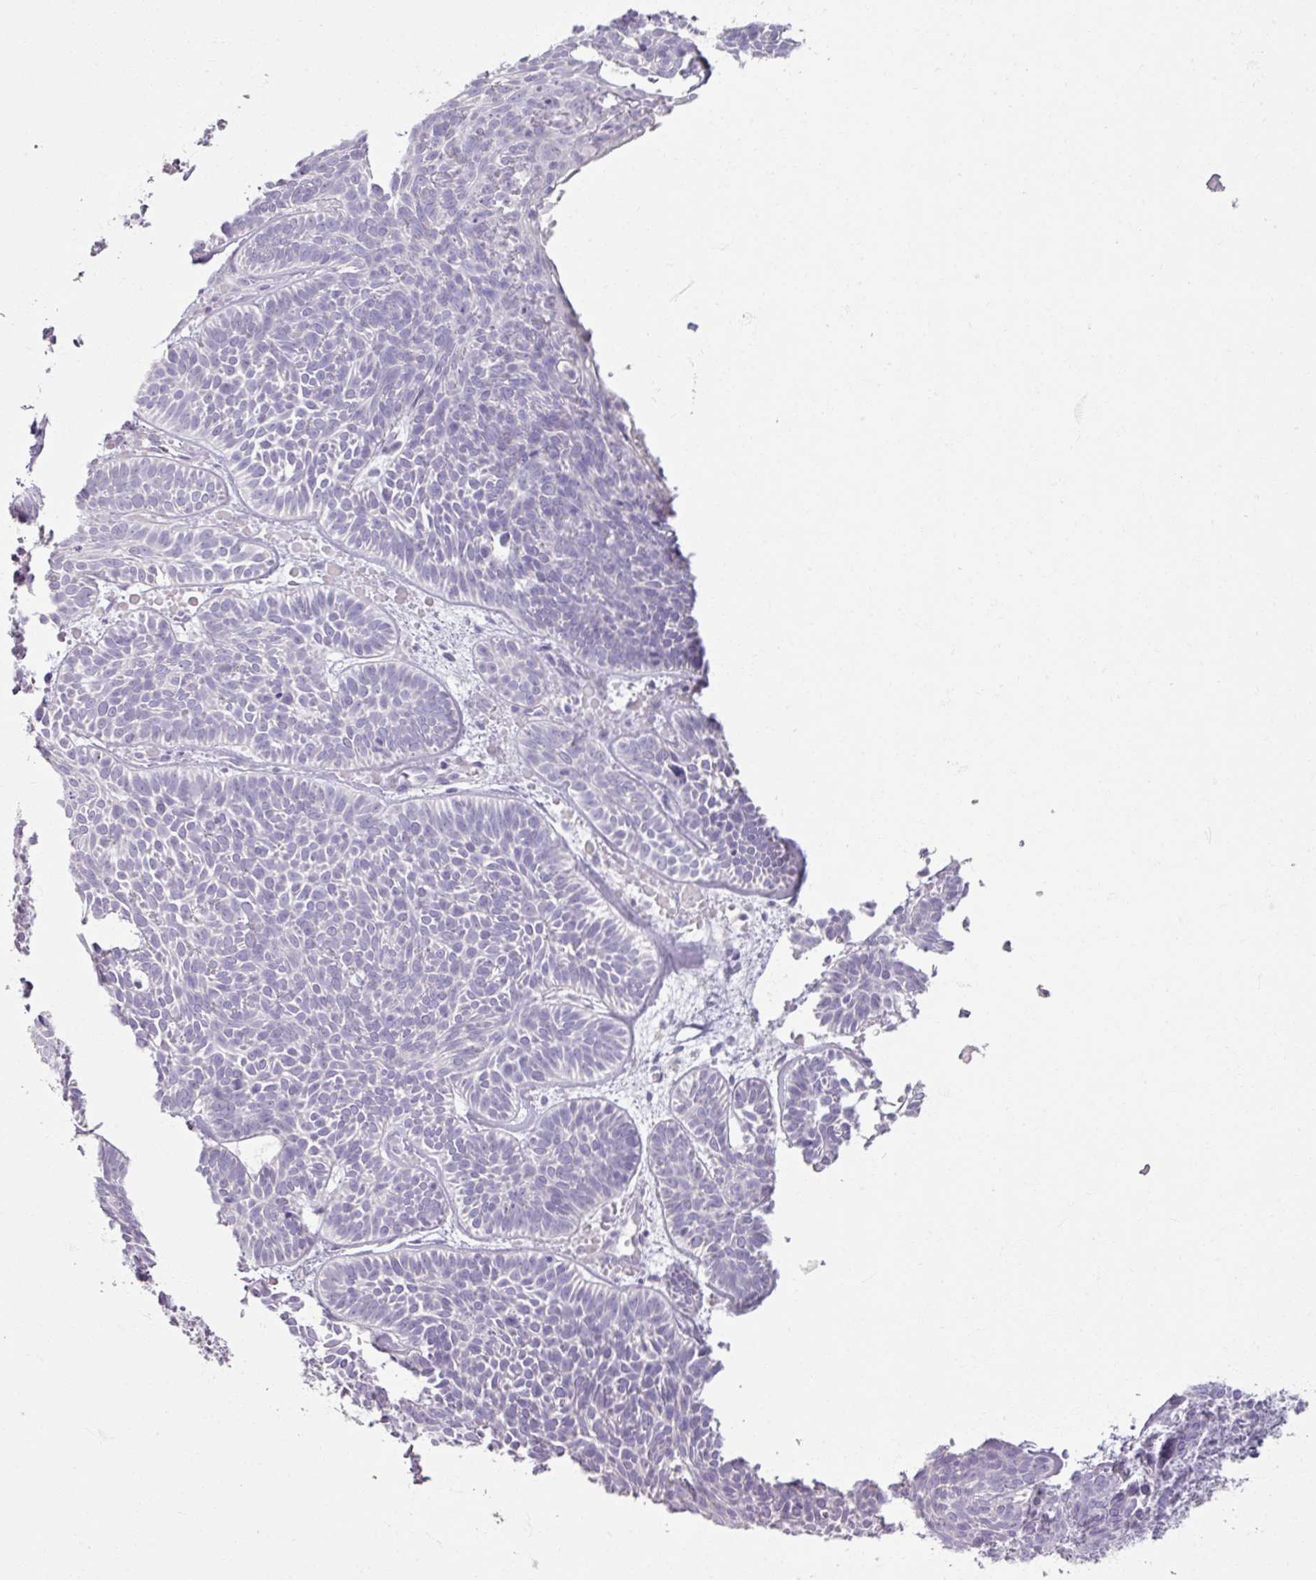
{"staining": {"intensity": "negative", "quantity": "none", "location": "none"}, "tissue": "skin cancer", "cell_type": "Tumor cells", "image_type": "cancer", "snomed": [{"axis": "morphology", "description": "Basal cell carcinoma"}, {"axis": "topography", "description": "Skin"}], "caption": "High power microscopy micrograph of an immunohistochemistry photomicrograph of skin cancer, revealing no significant positivity in tumor cells.", "gene": "SLC27A5", "patient": {"sex": "male", "age": 85}}